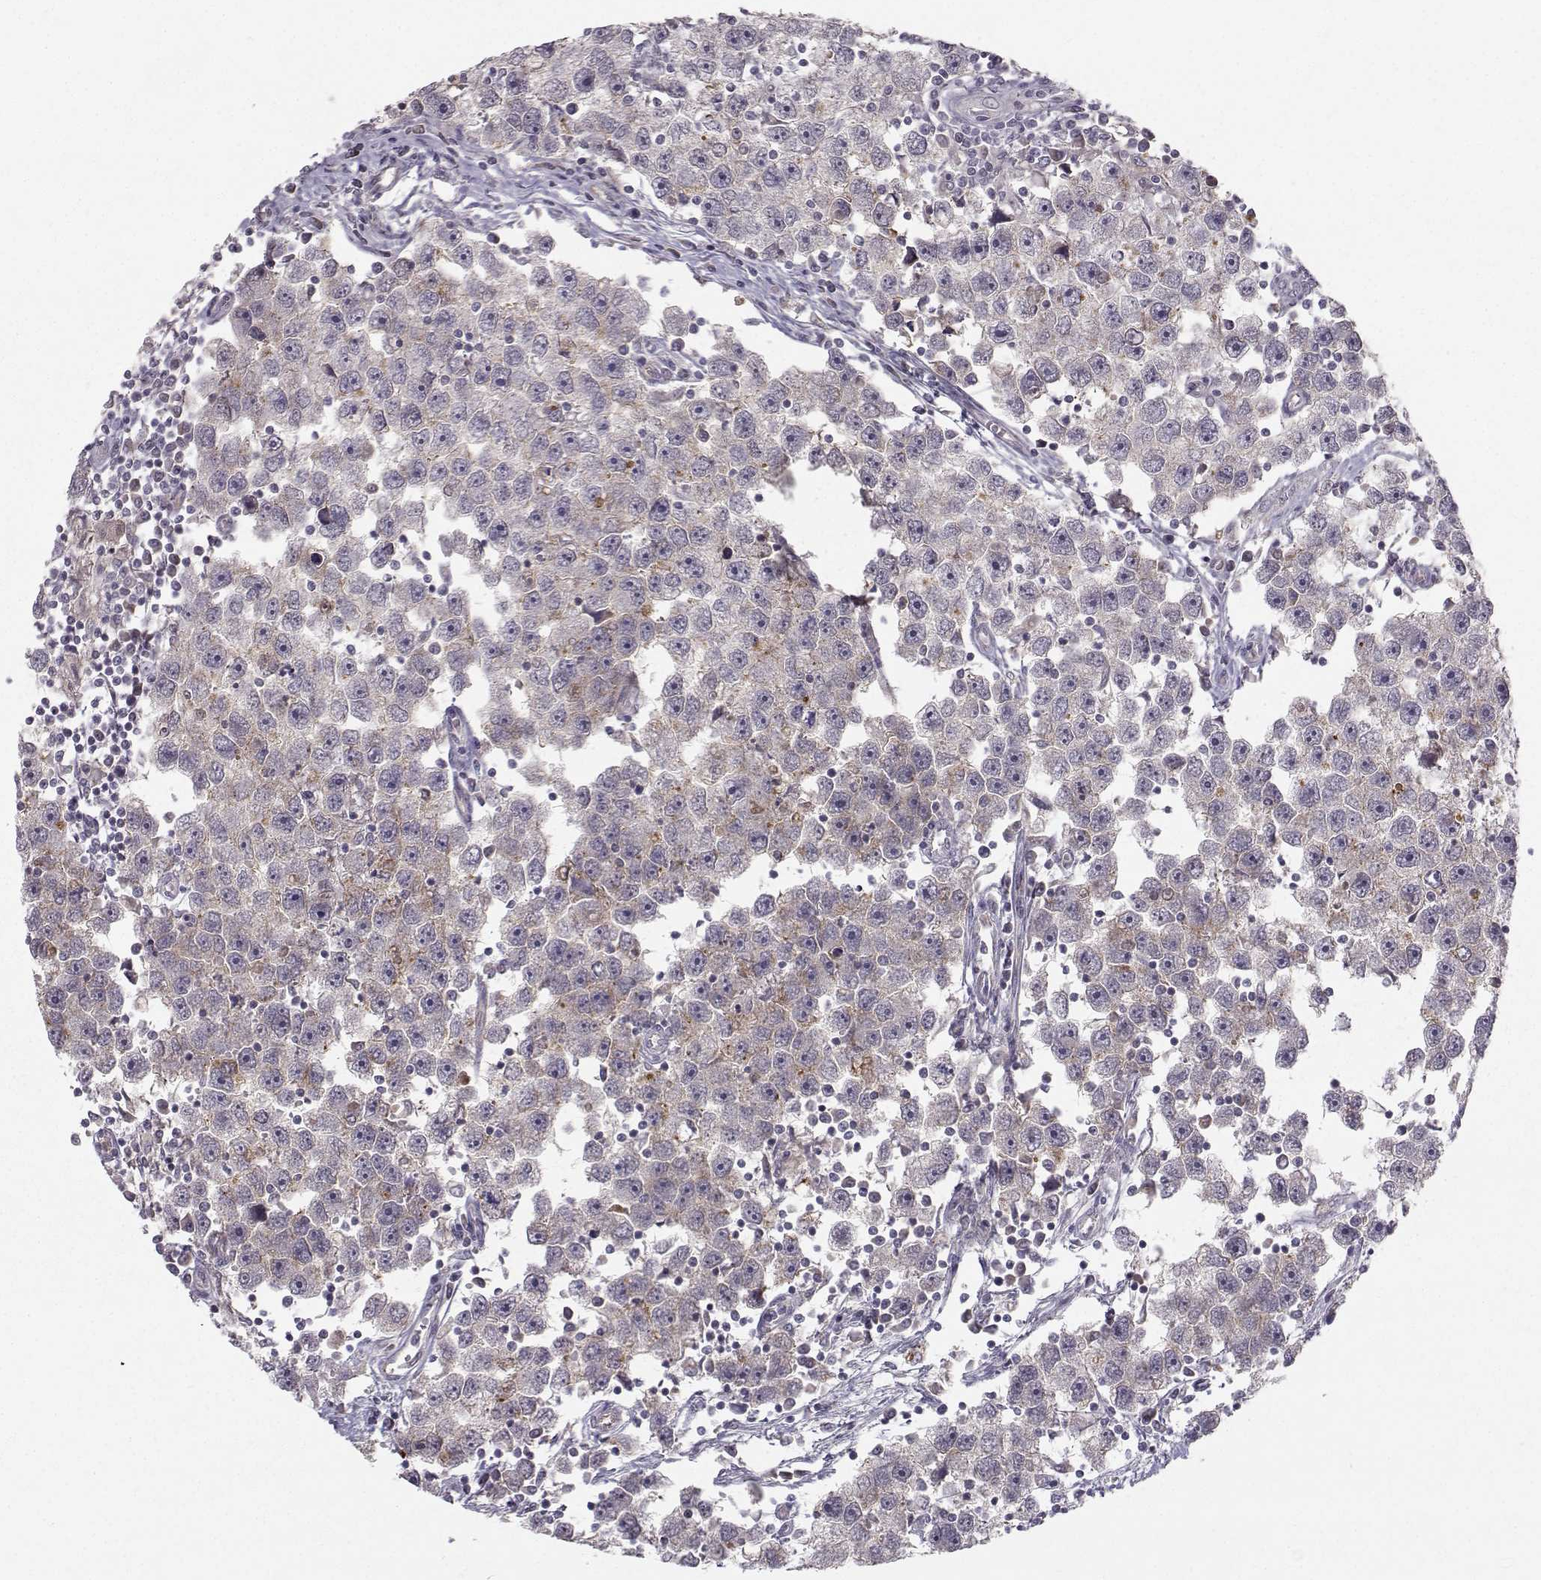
{"staining": {"intensity": "weak", "quantity": "<25%", "location": "cytoplasmic/membranous"}, "tissue": "testis cancer", "cell_type": "Tumor cells", "image_type": "cancer", "snomed": [{"axis": "morphology", "description": "Seminoma, NOS"}, {"axis": "topography", "description": "Testis"}], "caption": "A photomicrograph of testis cancer stained for a protein displays no brown staining in tumor cells.", "gene": "OPRD1", "patient": {"sex": "male", "age": 30}}